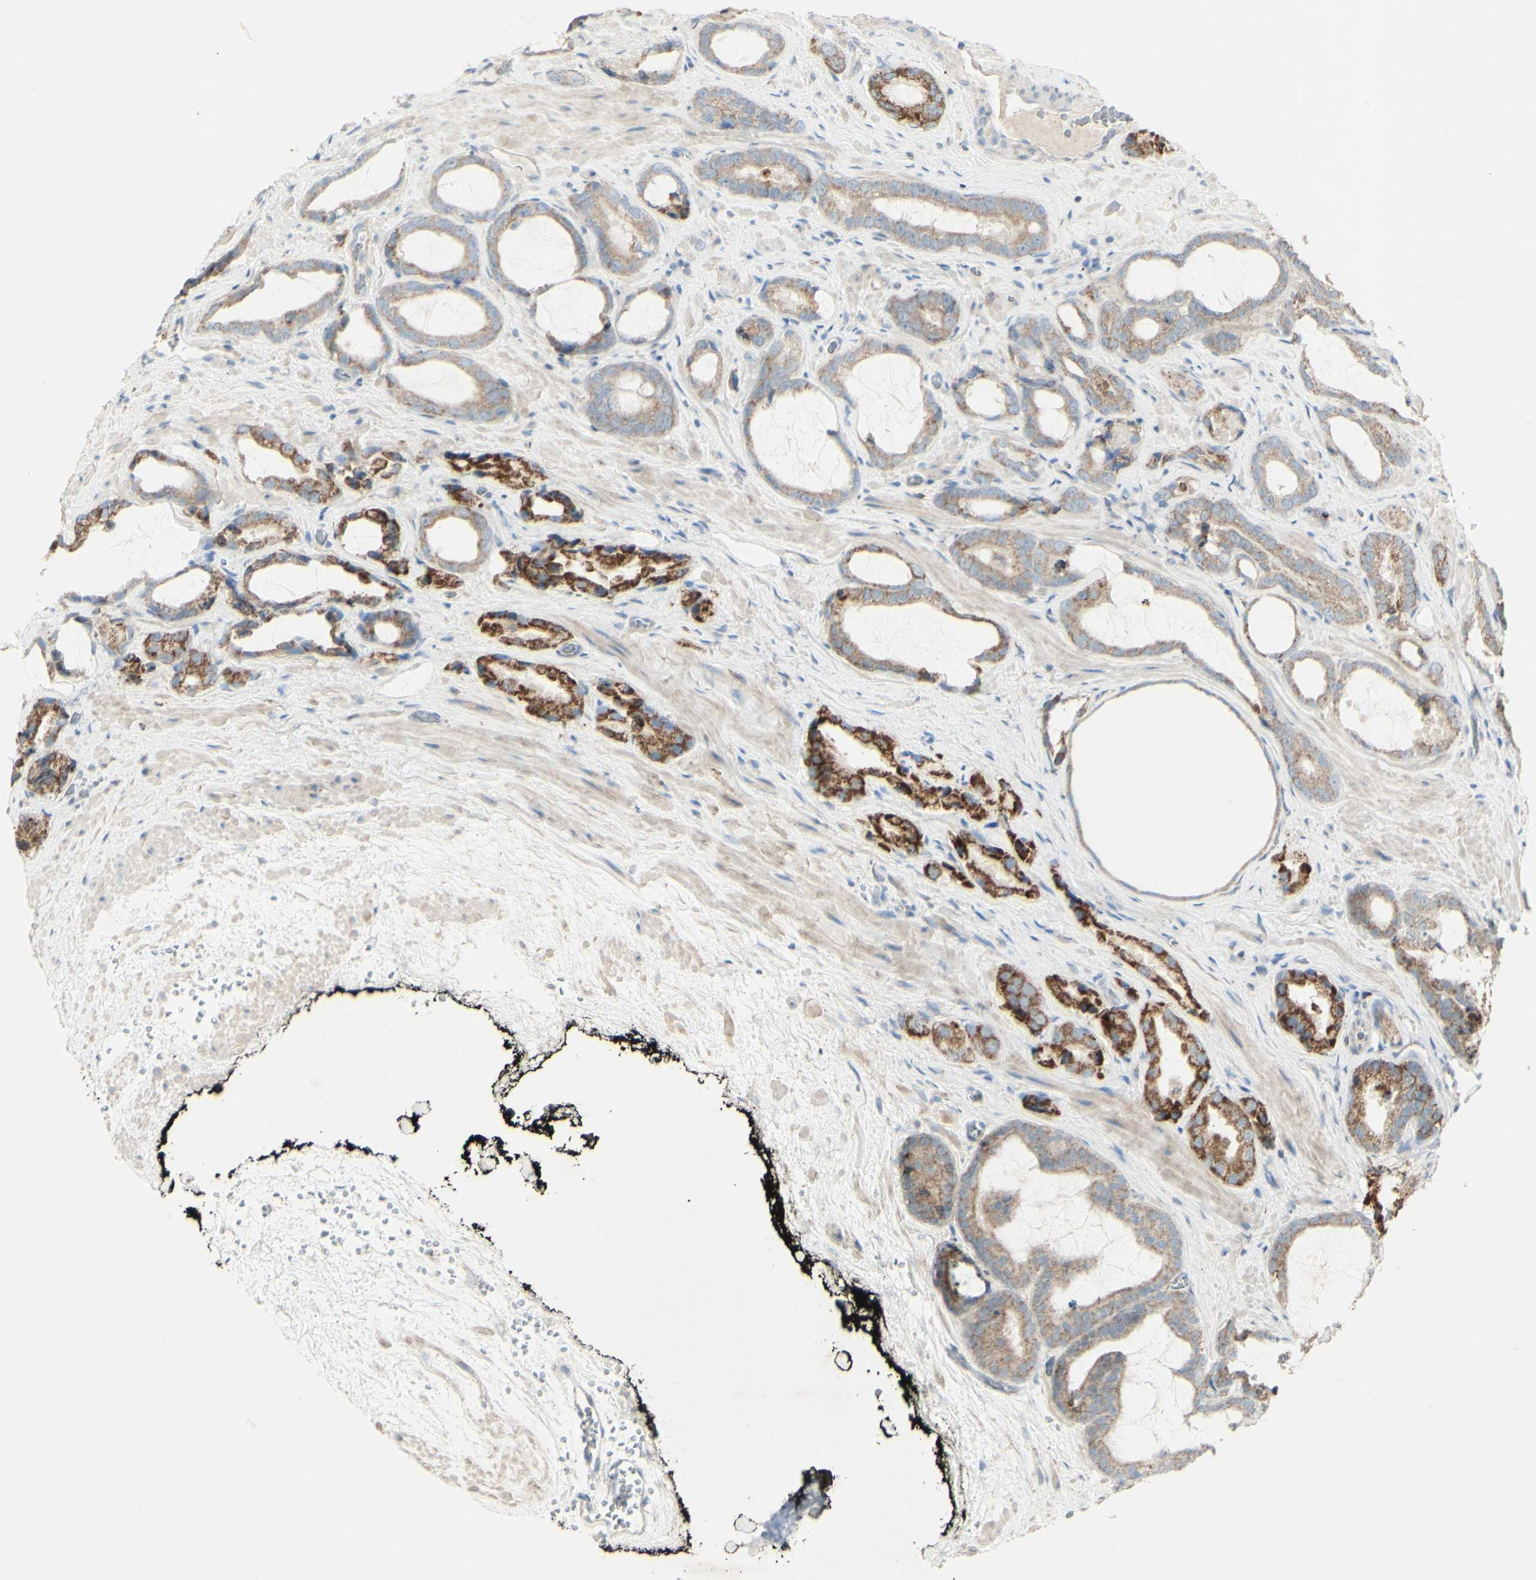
{"staining": {"intensity": "moderate", "quantity": "25%-75%", "location": "cytoplasmic/membranous"}, "tissue": "prostate cancer", "cell_type": "Tumor cells", "image_type": "cancer", "snomed": [{"axis": "morphology", "description": "Adenocarcinoma, Low grade"}, {"axis": "topography", "description": "Prostate"}], "caption": "Brown immunohistochemical staining in human prostate cancer (low-grade adenocarcinoma) displays moderate cytoplasmic/membranous expression in approximately 25%-75% of tumor cells. (IHC, brightfield microscopy, high magnification).", "gene": "CNTNAP1", "patient": {"sex": "male", "age": 60}}